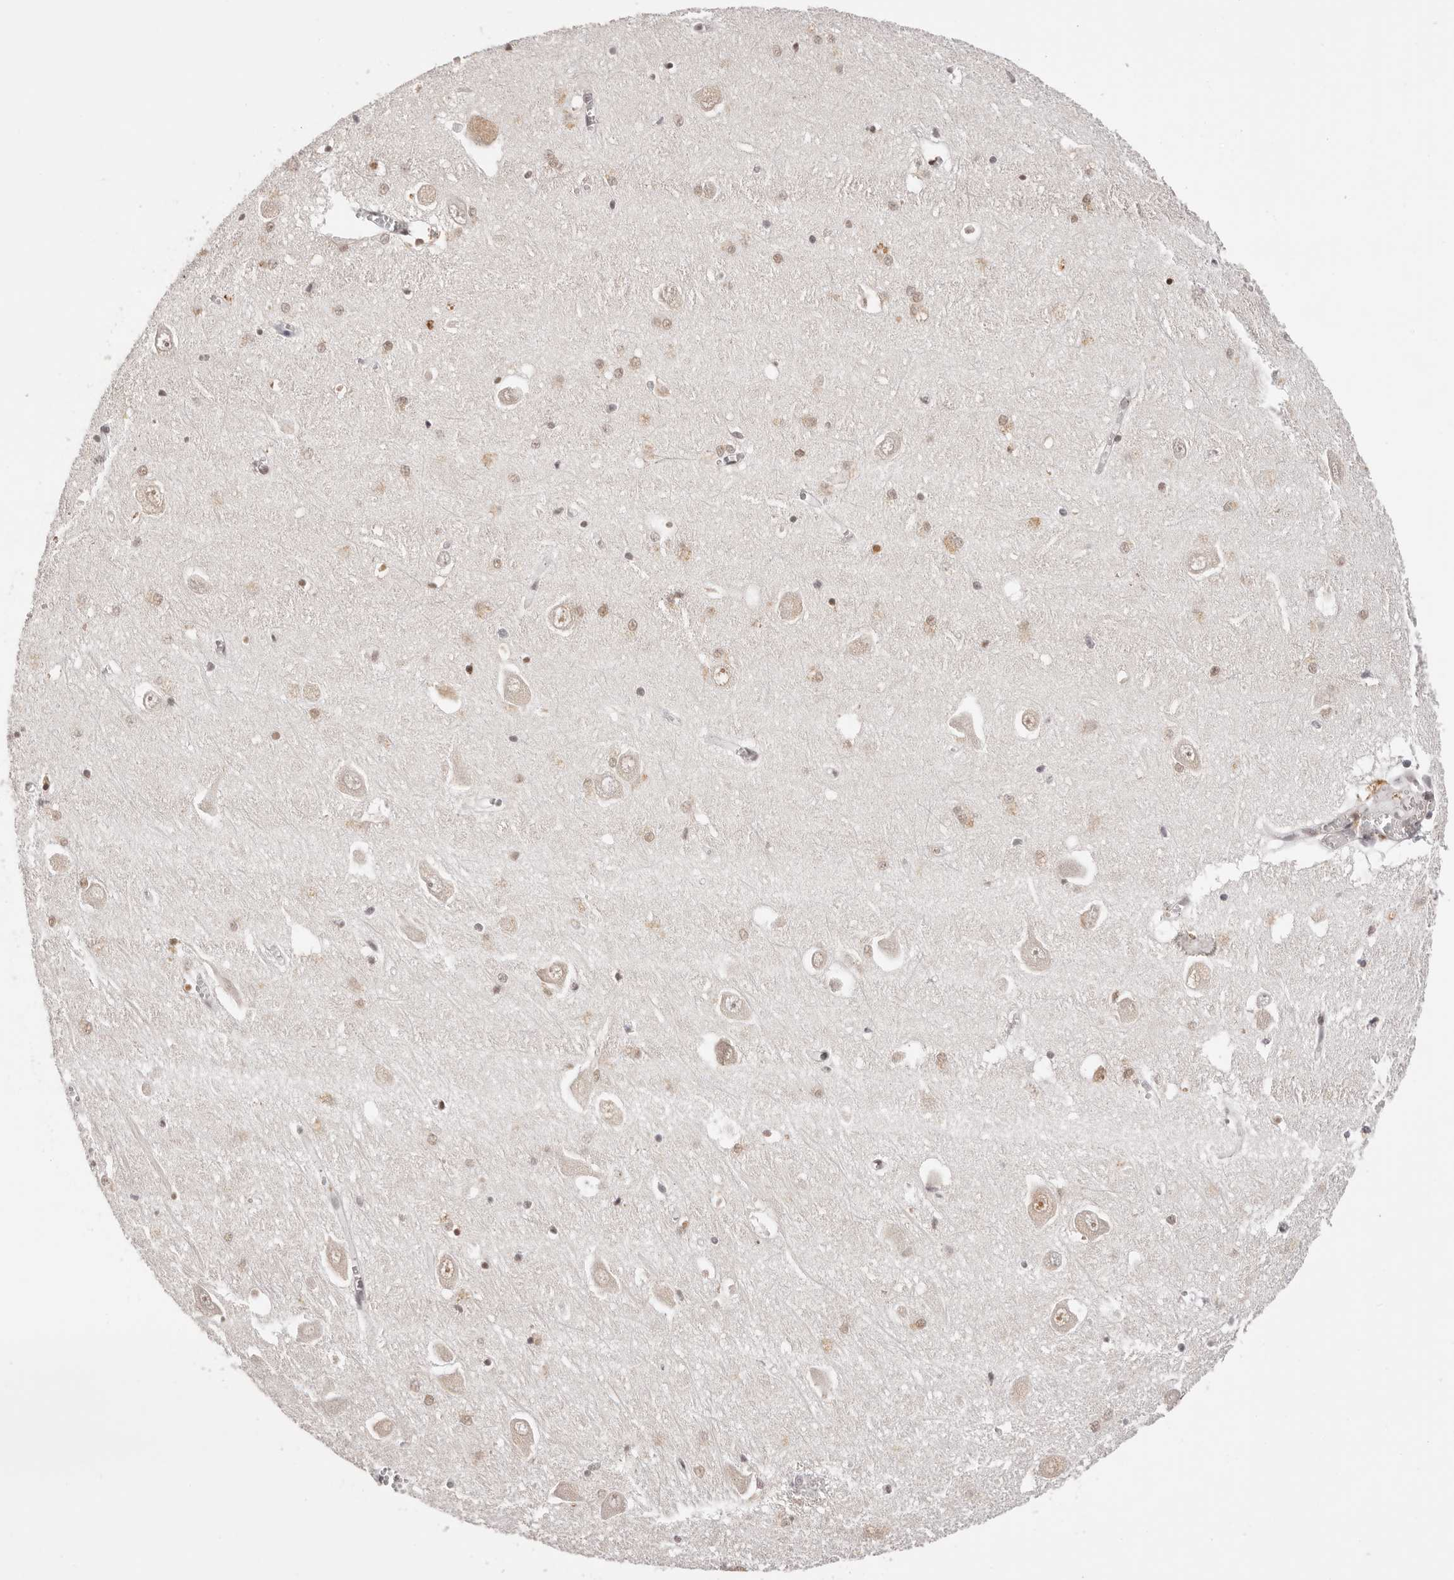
{"staining": {"intensity": "strong", "quantity": "25%-75%", "location": "nuclear"}, "tissue": "hippocampus", "cell_type": "Glial cells", "image_type": "normal", "snomed": [{"axis": "morphology", "description": "Normal tissue, NOS"}, {"axis": "topography", "description": "Hippocampus"}], "caption": "DAB (3,3'-diaminobenzidine) immunohistochemical staining of normal human hippocampus reveals strong nuclear protein expression in about 25%-75% of glial cells. (DAB (3,3'-diaminobenzidine) = brown stain, brightfield microscopy at high magnification).", "gene": "RFC3", "patient": {"sex": "male", "age": 70}}